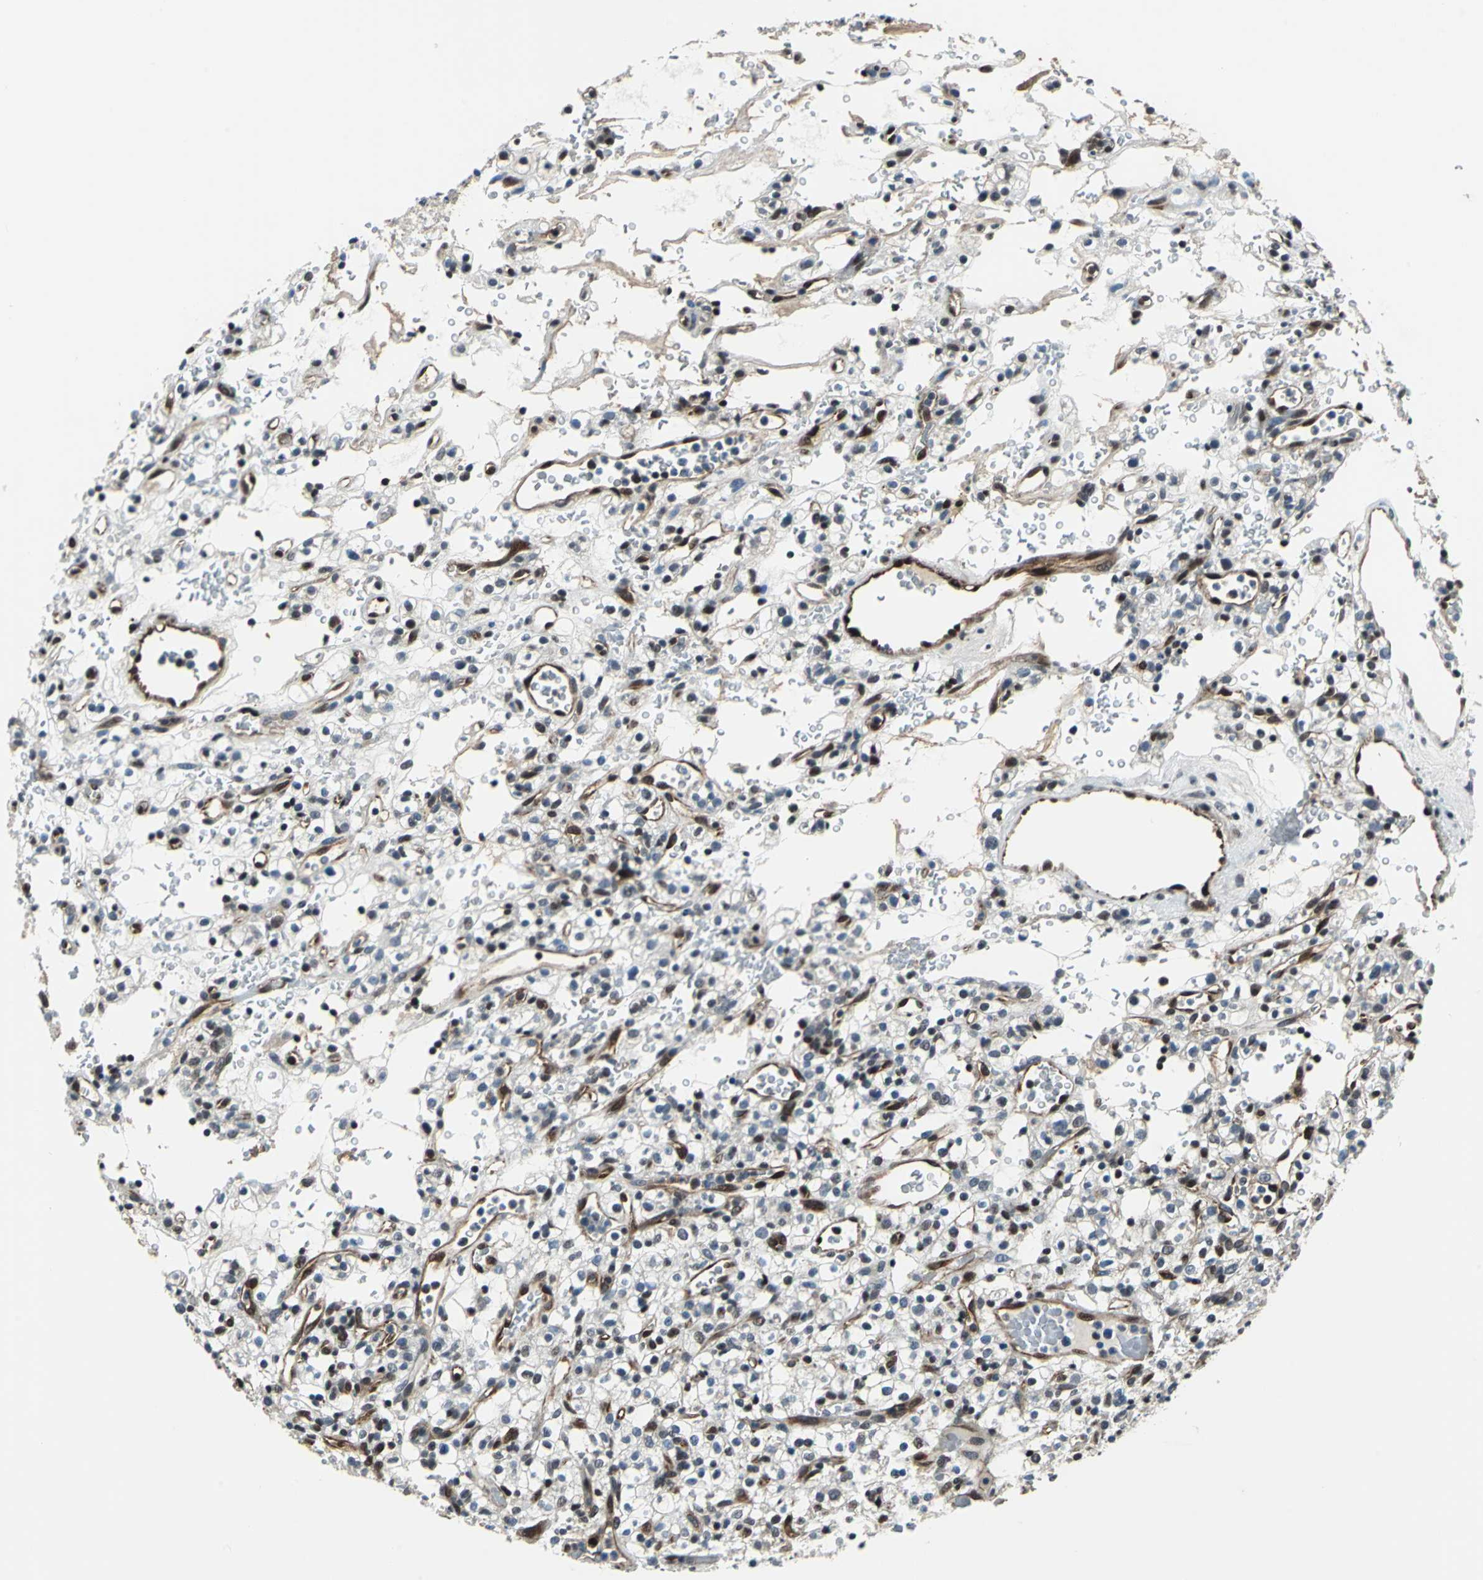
{"staining": {"intensity": "negative", "quantity": "none", "location": "none"}, "tissue": "renal cancer", "cell_type": "Tumor cells", "image_type": "cancer", "snomed": [{"axis": "morphology", "description": "Normal tissue, NOS"}, {"axis": "morphology", "description": "Adenocarcinoma, NOS"}, {"axis": "topography", "description": "Kidney"}], "caption": "Immunohistochemistry histopathology image of neoplastic tissue: adenocarcinoma (renal) stained with DAB exhibits no significant protein positivity in tumor cells. Nuclei are stained in blue.", "gene": "POLR3K", "patient": {"sex": "female", "age": 72}}